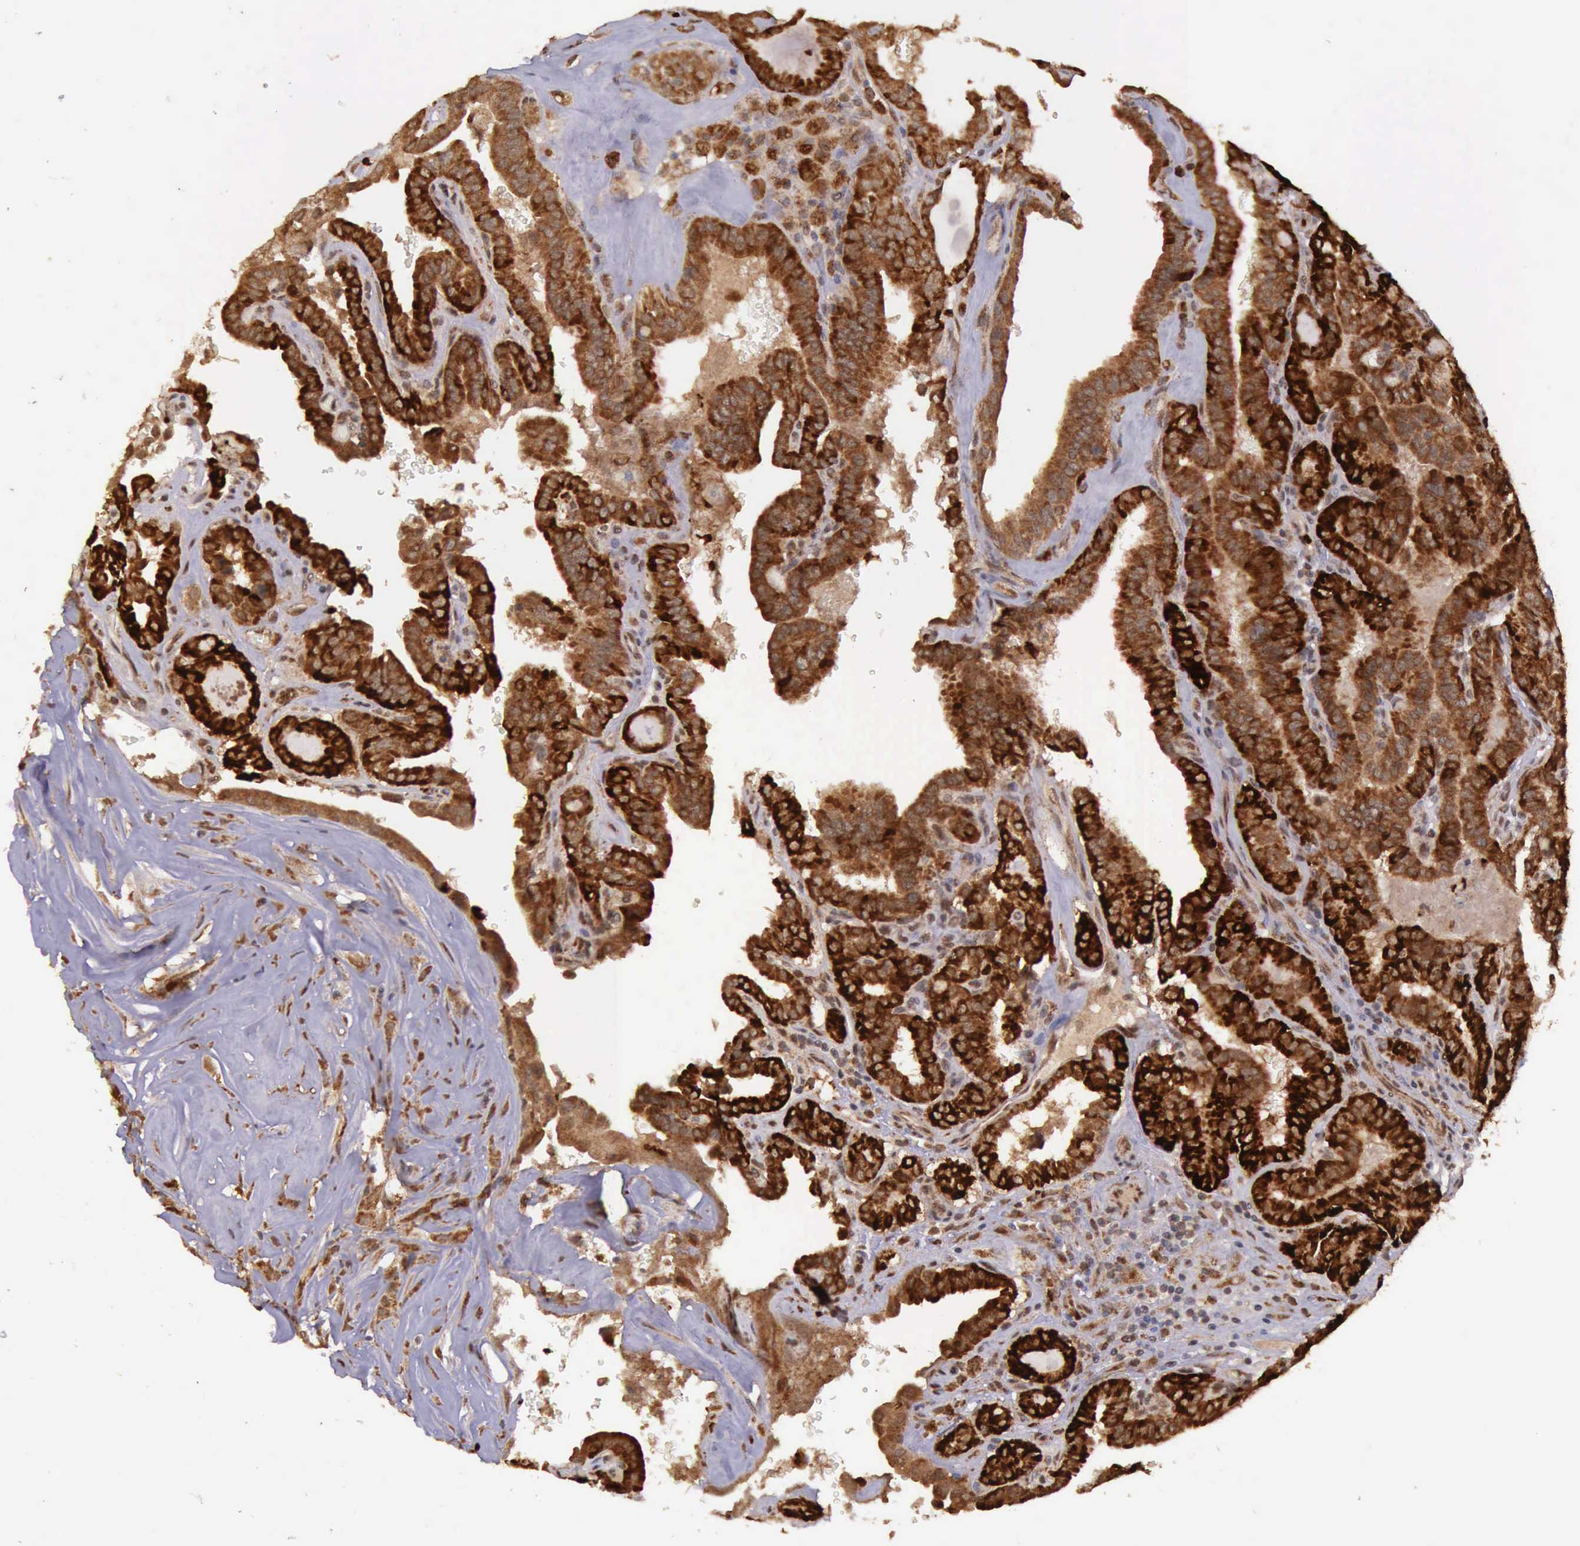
{"staining": {"intensity": "strong", "quantity": ">75%", "location": "cytoplasmic/membranous"}, "tissue": "thyroid cancer", "cell_type": "Tumor cells", "image_type": "cancer", "snomed": [{"axis": "morphology", "description": "Papillary adenocarcinoma, NOS"}, {"axis": "topography", "description": "Thyroid gland"}], "caption": "A photomicrograph of human papillary adenocarcinoma (thyroid) stained for a protein displays strong cytoplasmic/membranous brown staining in tumor cells. Using DAB (brown) and hematoxylin (blue) stains, captured at high magnification using brightfield microscopy.", "gene": "ARMCX3", "patient": {"sex": "male", "age": 87}}